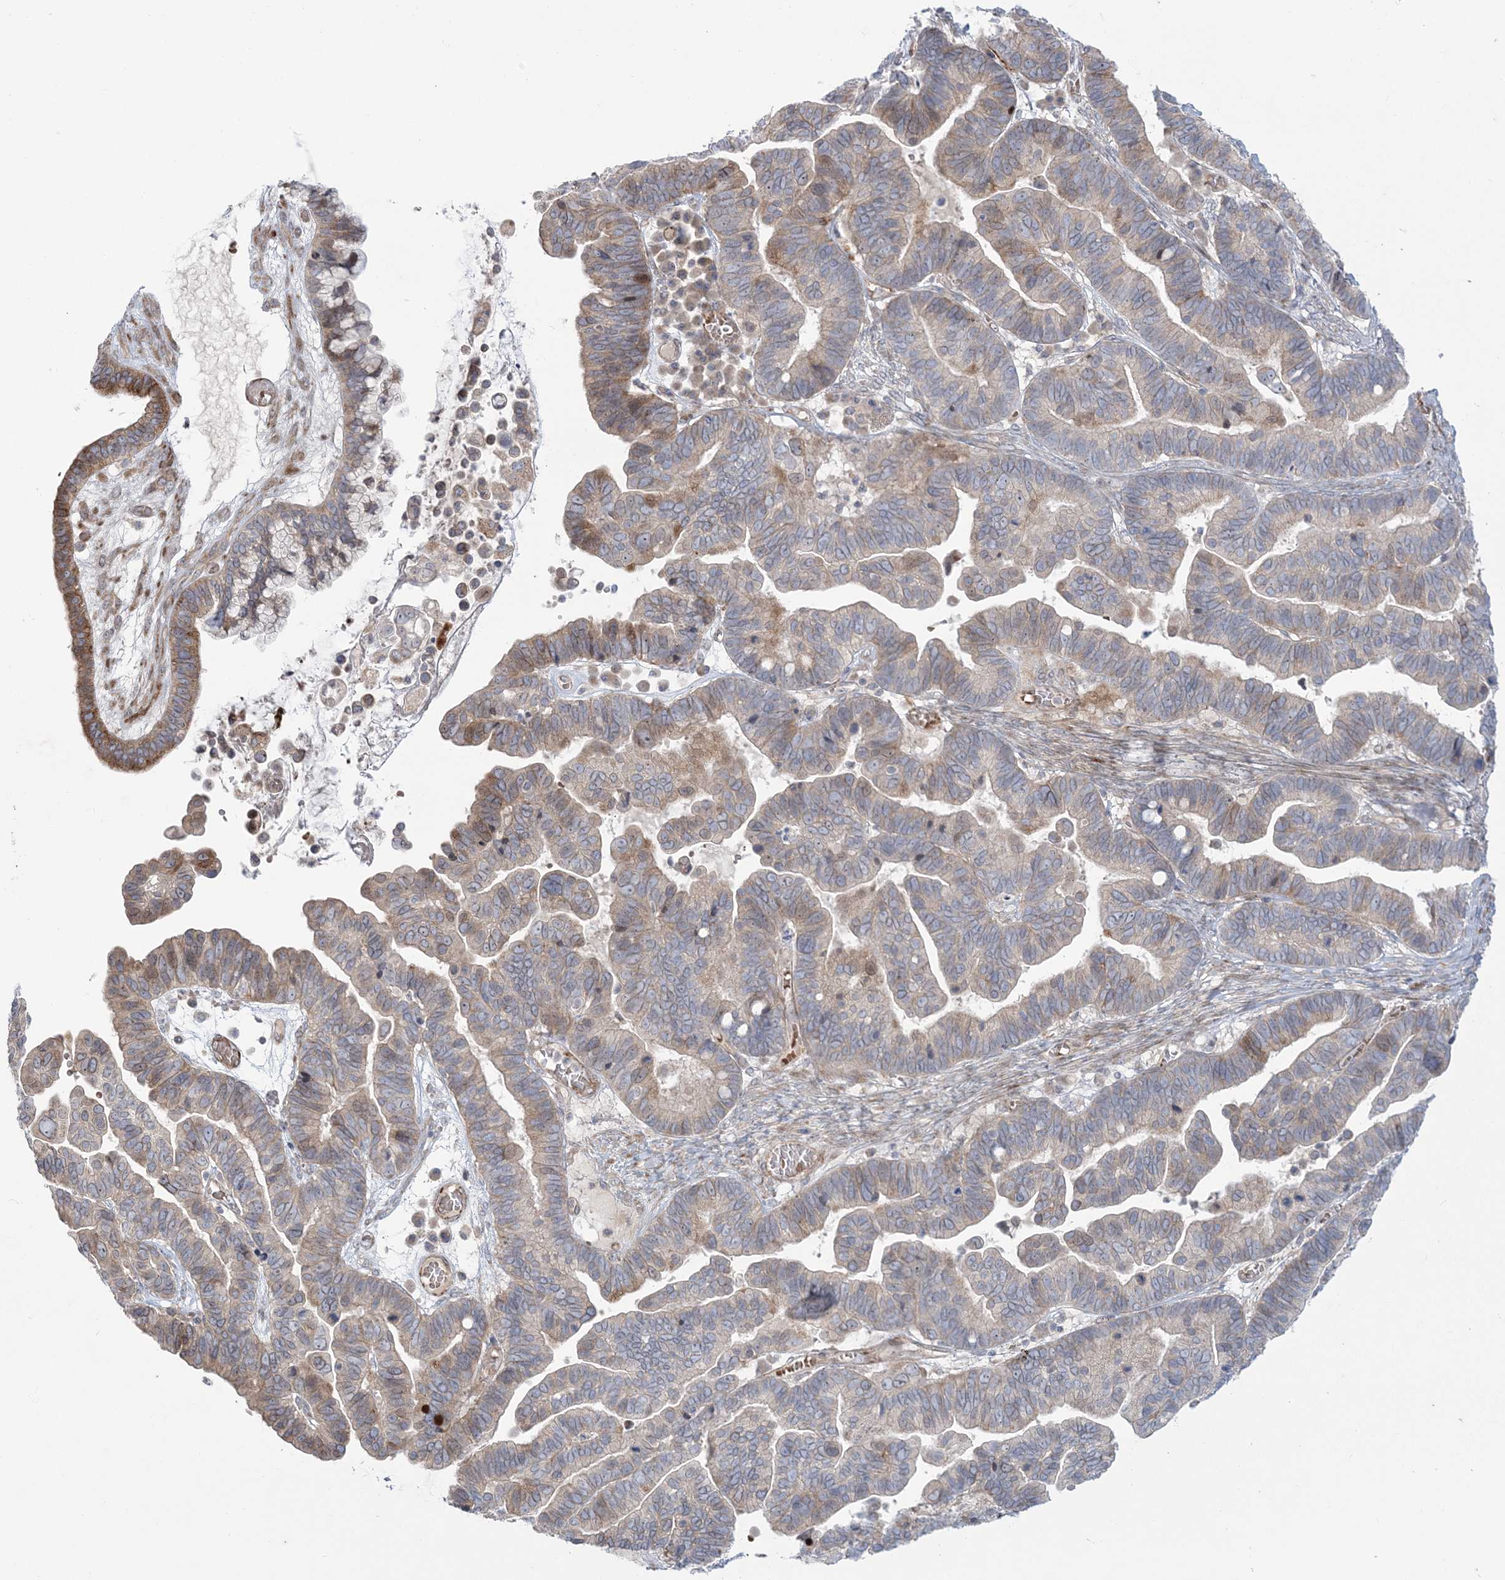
{"staining": {"intensity": "moderate", "quantity": "25%-75%", "location": "cytoplasmic/membranous"}, "tissue": "ovarian cancer", "cell_type": "Tumor cells", "image_type": "cancer", "snomed": [{"axis": "morphology", "description": "Cystadenocarcinoma, serous, NOS"}, {"axis": "topography", "description": "Ovary"}], "caption": "Ovarian cancer (serous cystadenocarcinoma) stained for a protein (brown) demonstrates moderate cytoplasmic/membranous positive staining in approximately 25%-75% of tumor cells.", "gene": "NUDT9", "patient": {"sex": "female", "age": 56}}